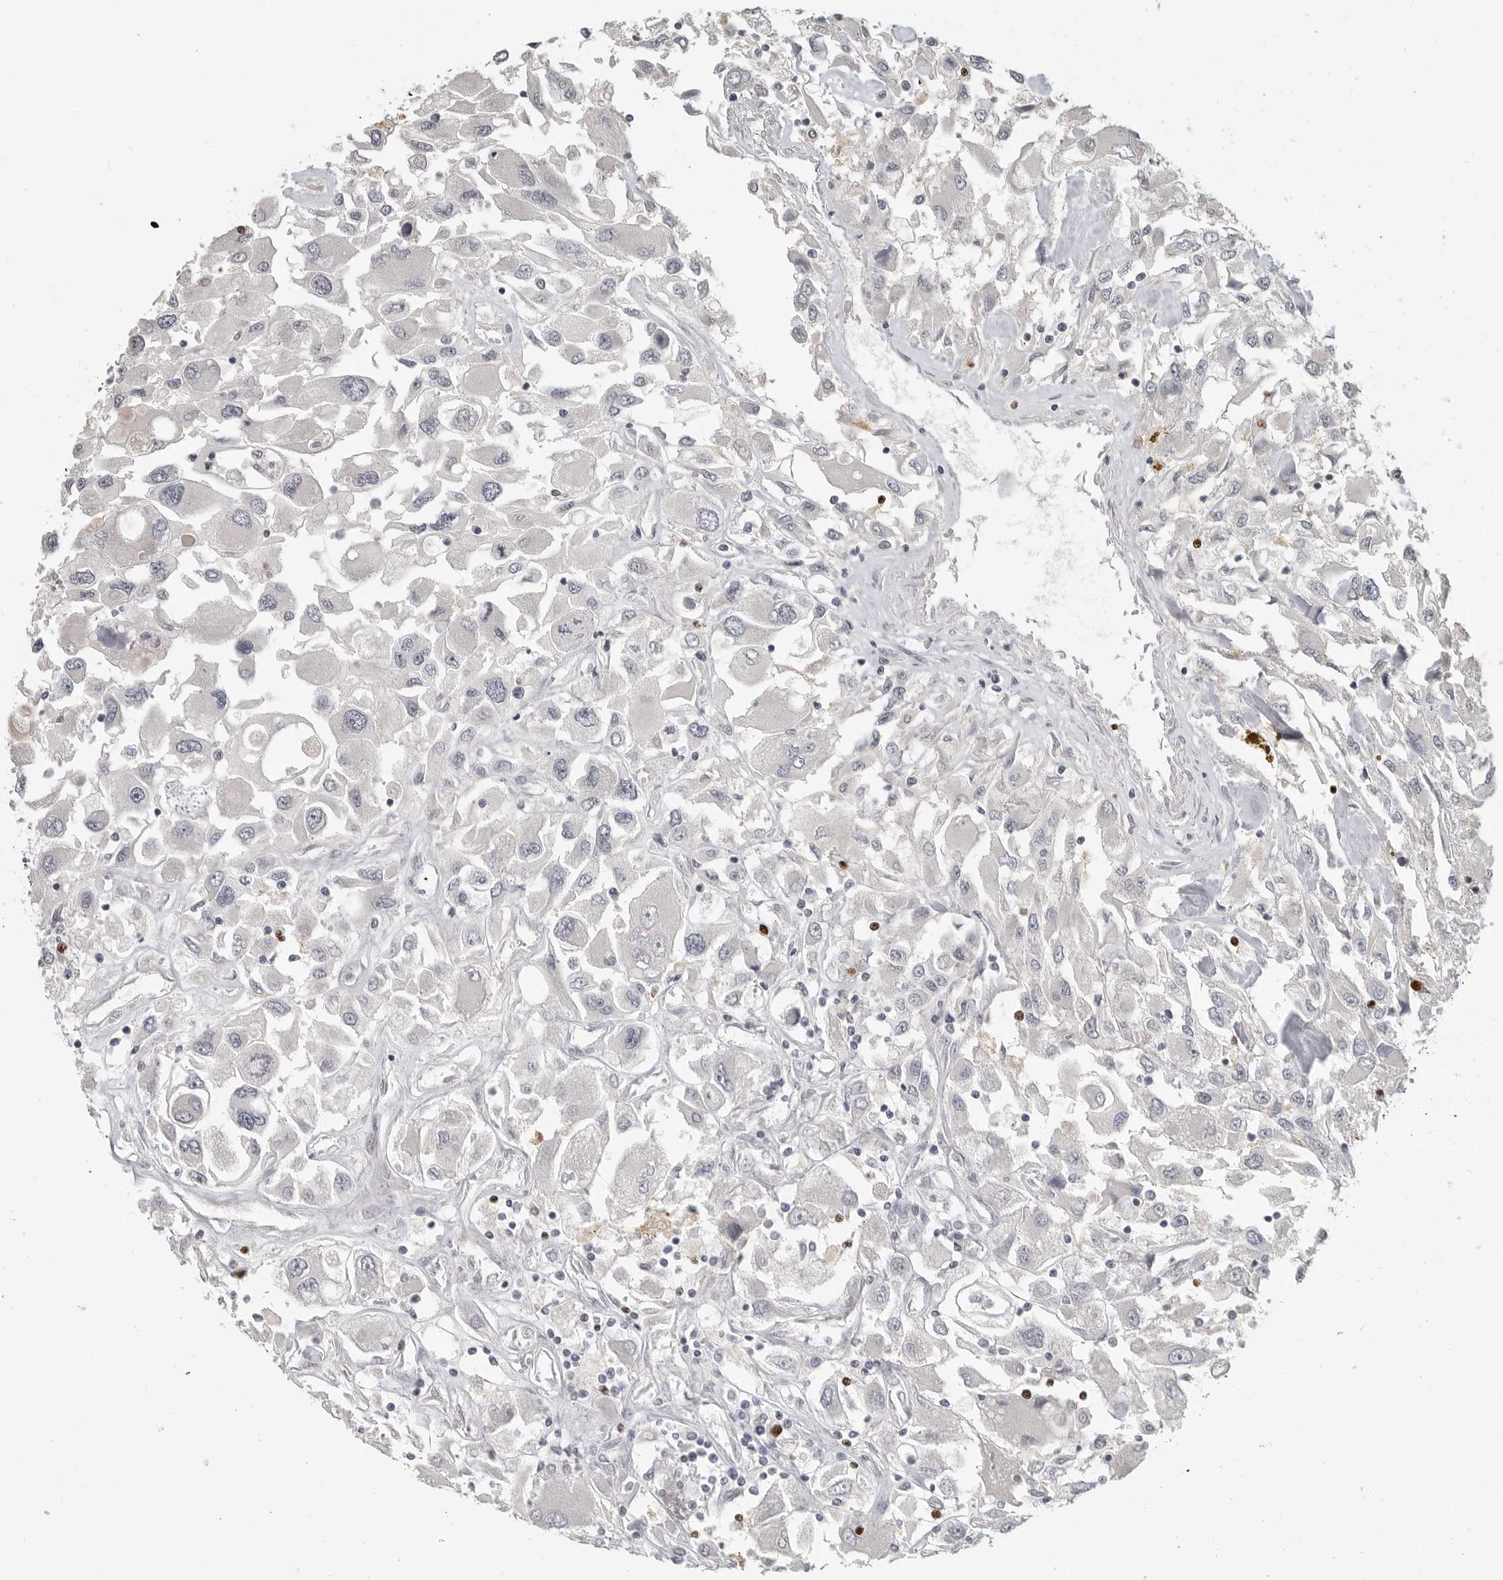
{"staining": {"intensity": "negative", "quantity": "none", "location": "none"}, "tissue": "renal cancer", "cell_type": "Tumor cells", "image_type": "cancer", "snomed": [{"axis": "morphology", "description": "Adenocarcinoma, NOS"}, {"axis": "topography", "description": "Kidney"}], "caption": "Immunohistochemistry histopathology image of neoplastic tissue: human renal cancer stained with DAB displays no significant protein staining in tumor cells. (Brightfield microscopy of DAB immunohistochemistry at high magnification).", "gene": "FOXP3", "patient": {"sex": "female", "age": 52}}